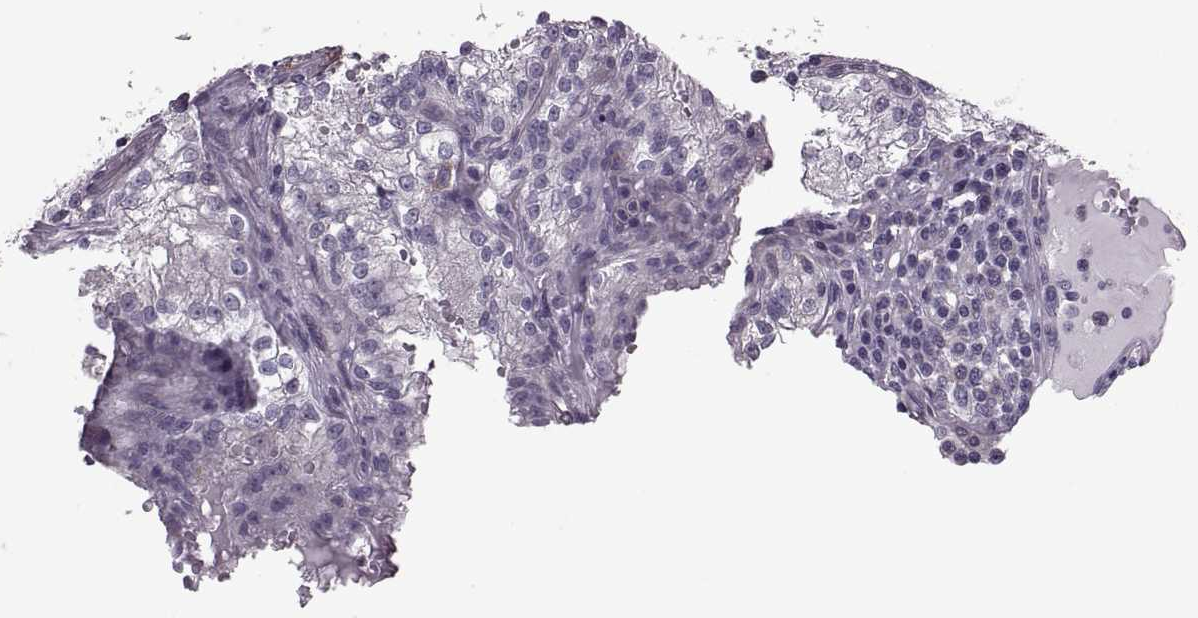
{"staining": {"intensity": "negative", "quantity": "none", "location": "none"}, "tissue": "renal cancer", "cell_type": "Tumor cells", "image_type": "cancer", "snomed": [{"axis": "morphology", "description": "Adenocarcinoma, NOS"}, {"axis": "topography", "description": "Kidney"}], "caption": "Immunohistochemistry of renal cancer (adenocarcinoma) demonstrates no staining in tumor cells. The staining was performed using DAB to visualize the protein expression in brown, while the nuclei were stained in blue with hematoxylin (Magnification: 20x).", "gene": "PABPC1", "patient": {"sex": "male", "age": 36}}